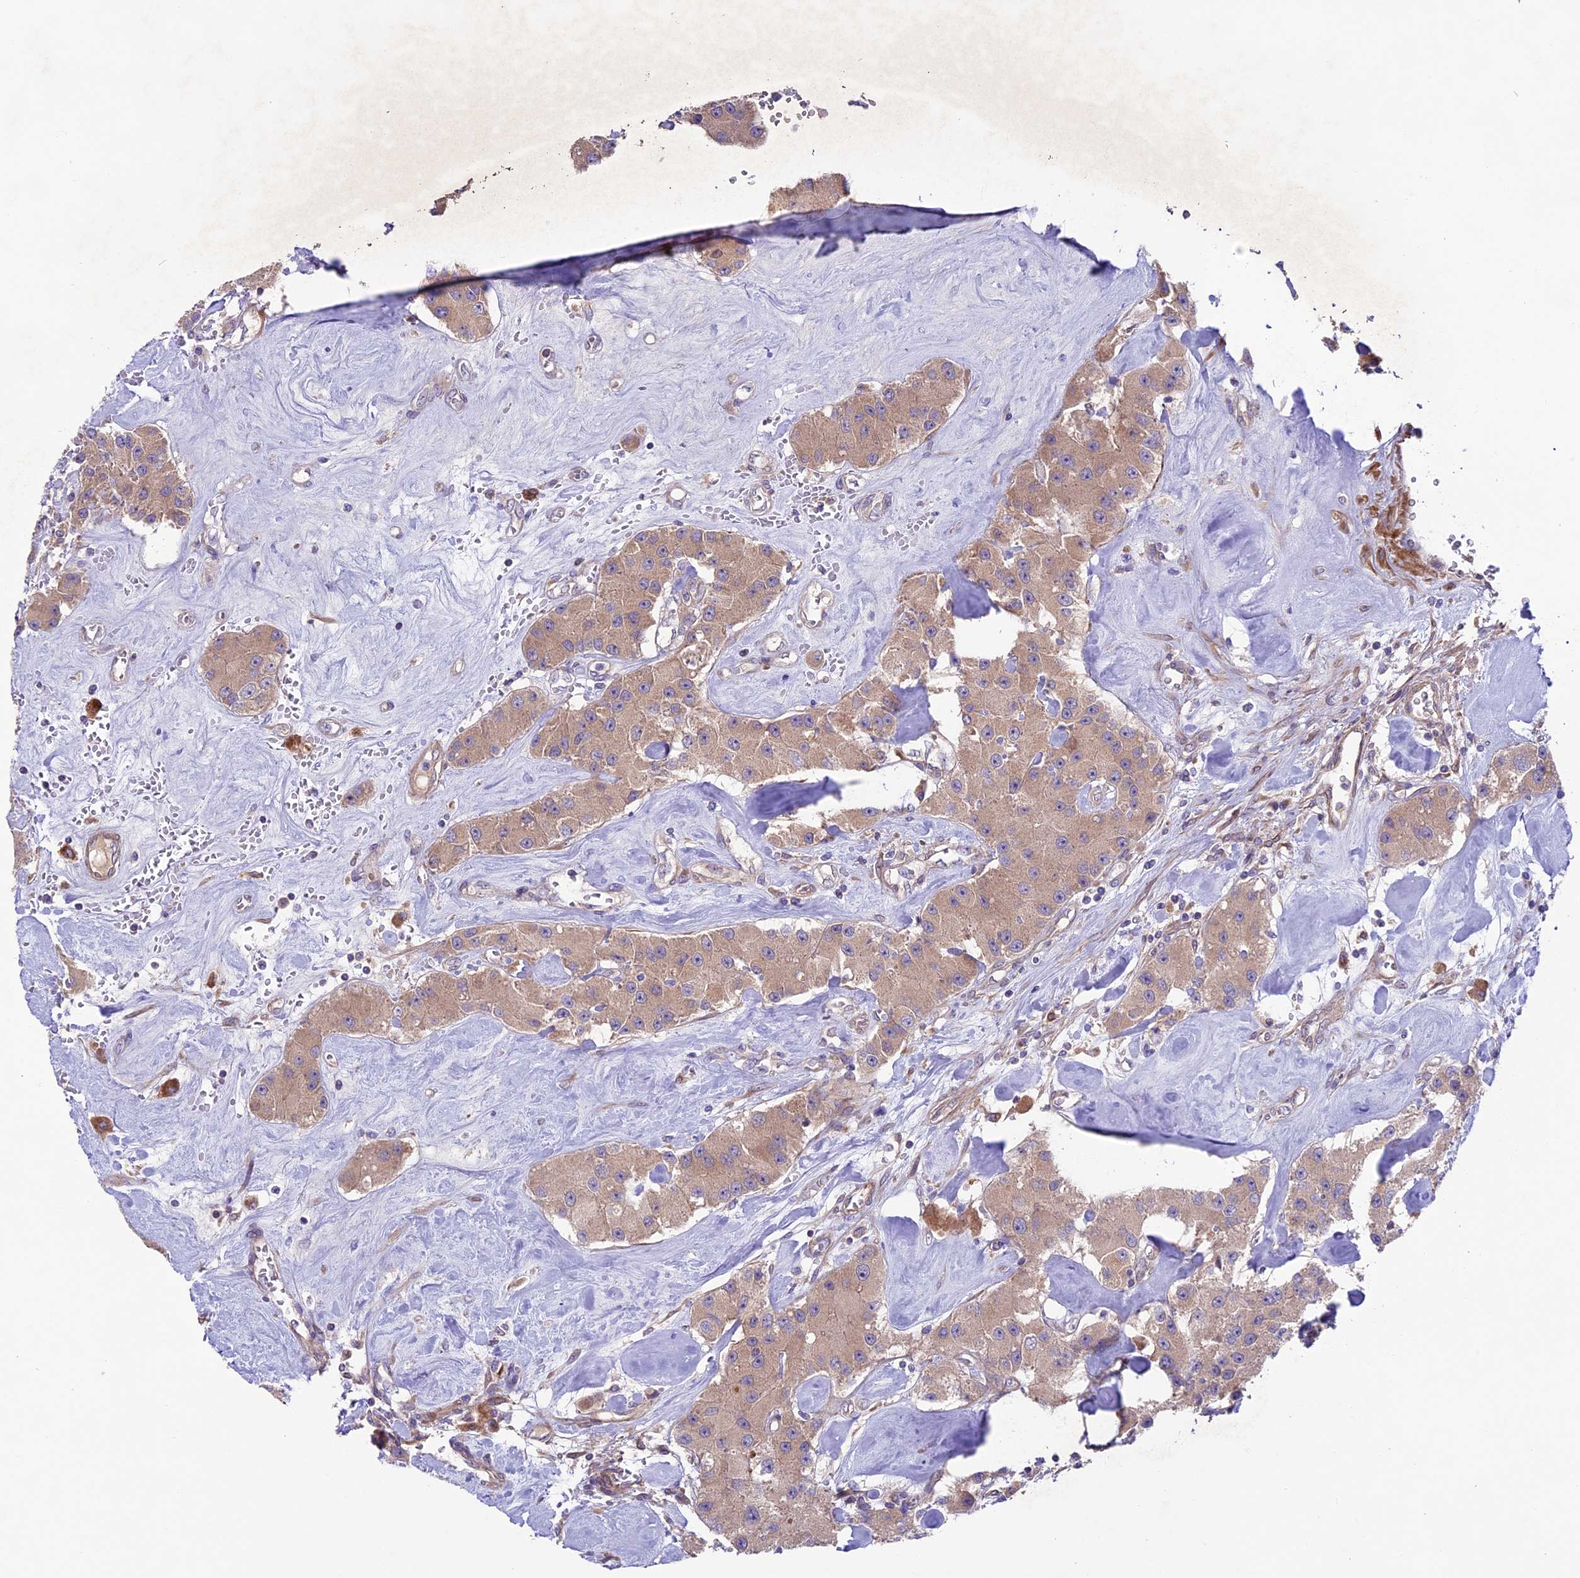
{"staining": {"intensity": "weak", "quantity": ">75%", "location": "cytoplasmic/membranous"}, "tissue": "carcinoid", "cell_type": "Tumor cells", "image_type": "cancer", "snomed": [{"axis": "morphology", "description": "Carcinoid, malignant, NOS"}, {"axis": "topography", "description": "Pancreas"}], "caption": "Approximately >75% of tumor cells in human carcinoid demonstrate weak cytoplasmic/membranous protein expression as visualized by brown immunohistochemical staining.", "gene": "COG8", "patient": {"sex": "male", "age": 41}}